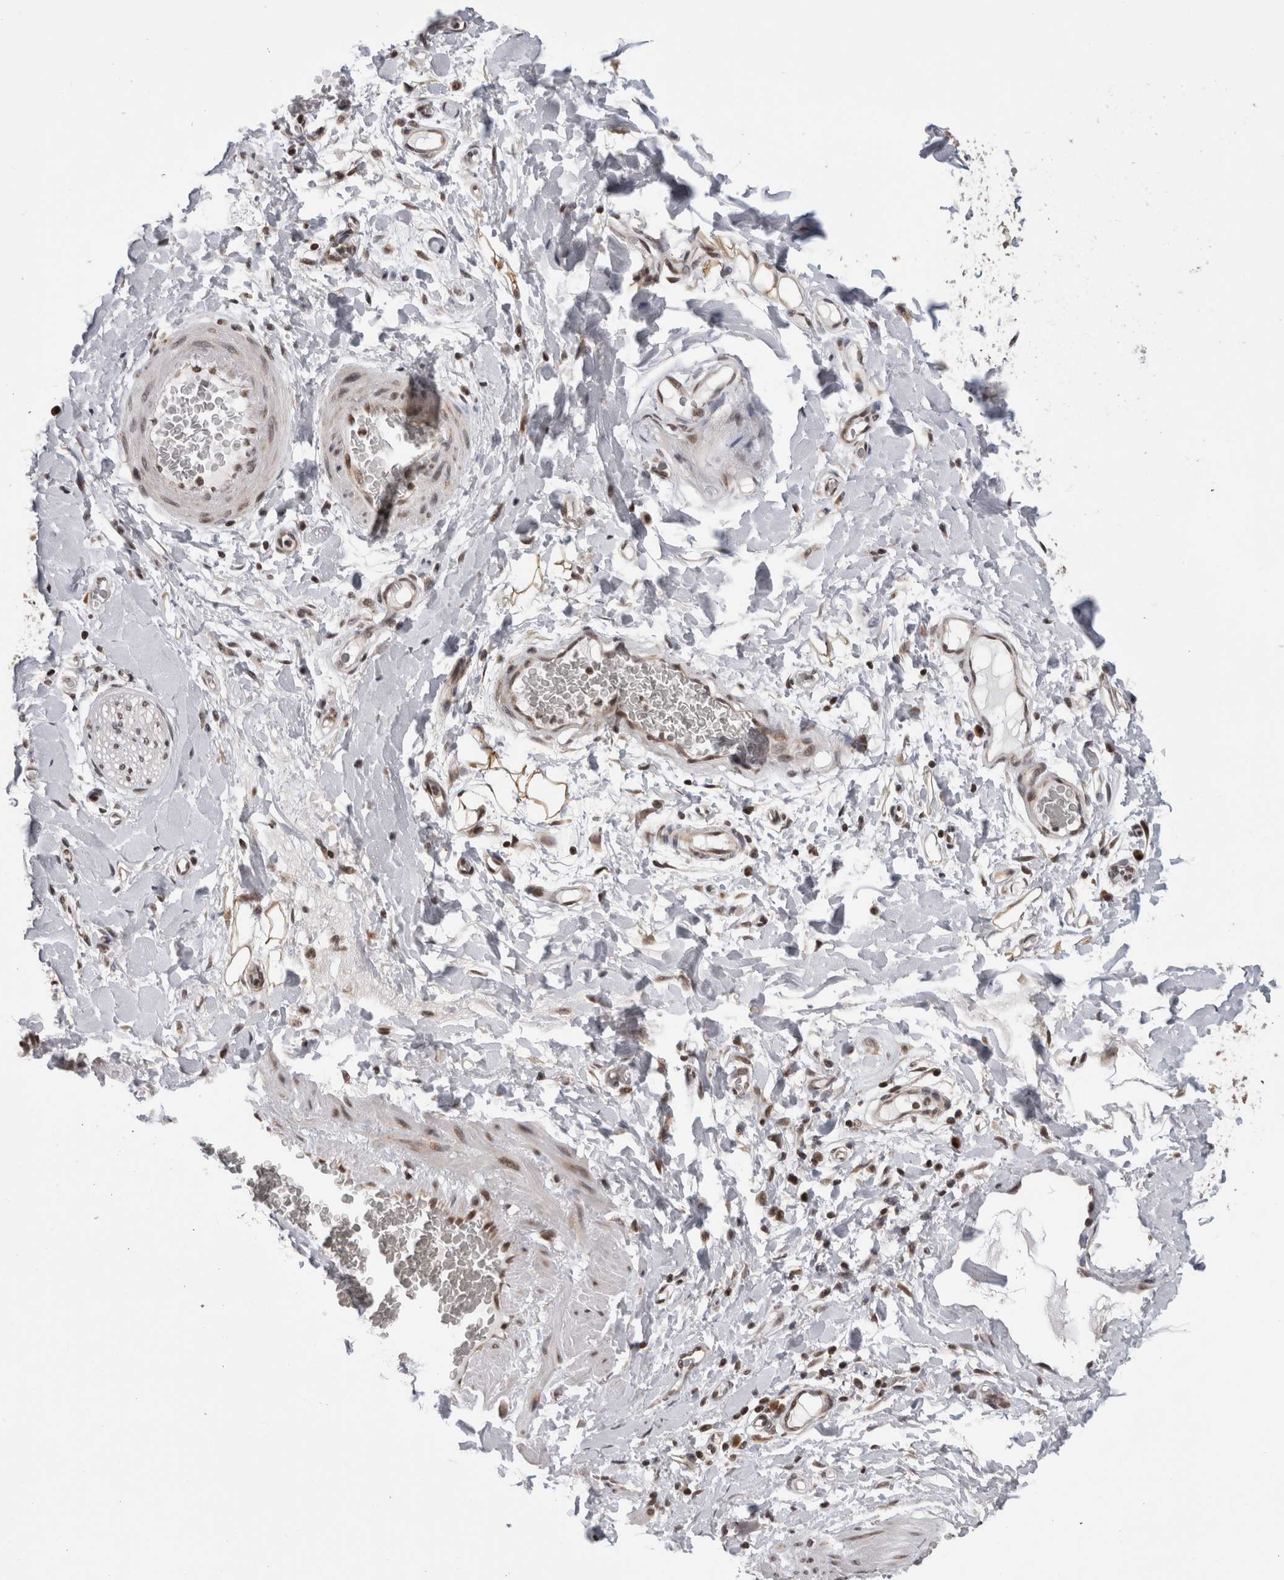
{"staining": {"intensity": "moderate", "quantity": ">75%", "location": "nuclear"}, "tissue": "adipose tissue", "cell_type": "Adipocytes", "image_type": "normal", "snomed": [{"axis": "morphology", "description": "Normal tissue, NOS"}, {"axis": "morphology", "description": "Adenocarcinoma, NOS"}, {"axis": "topography", "description": "Esophagus"}], "caption": "The photomicrograph shows staining of normal adipose tissue, revealing moderate nuclear protein staining (brown color) within adipocytes.", "gene": "ZBTB11", "patient": {"sex": "male", "age": 62}}